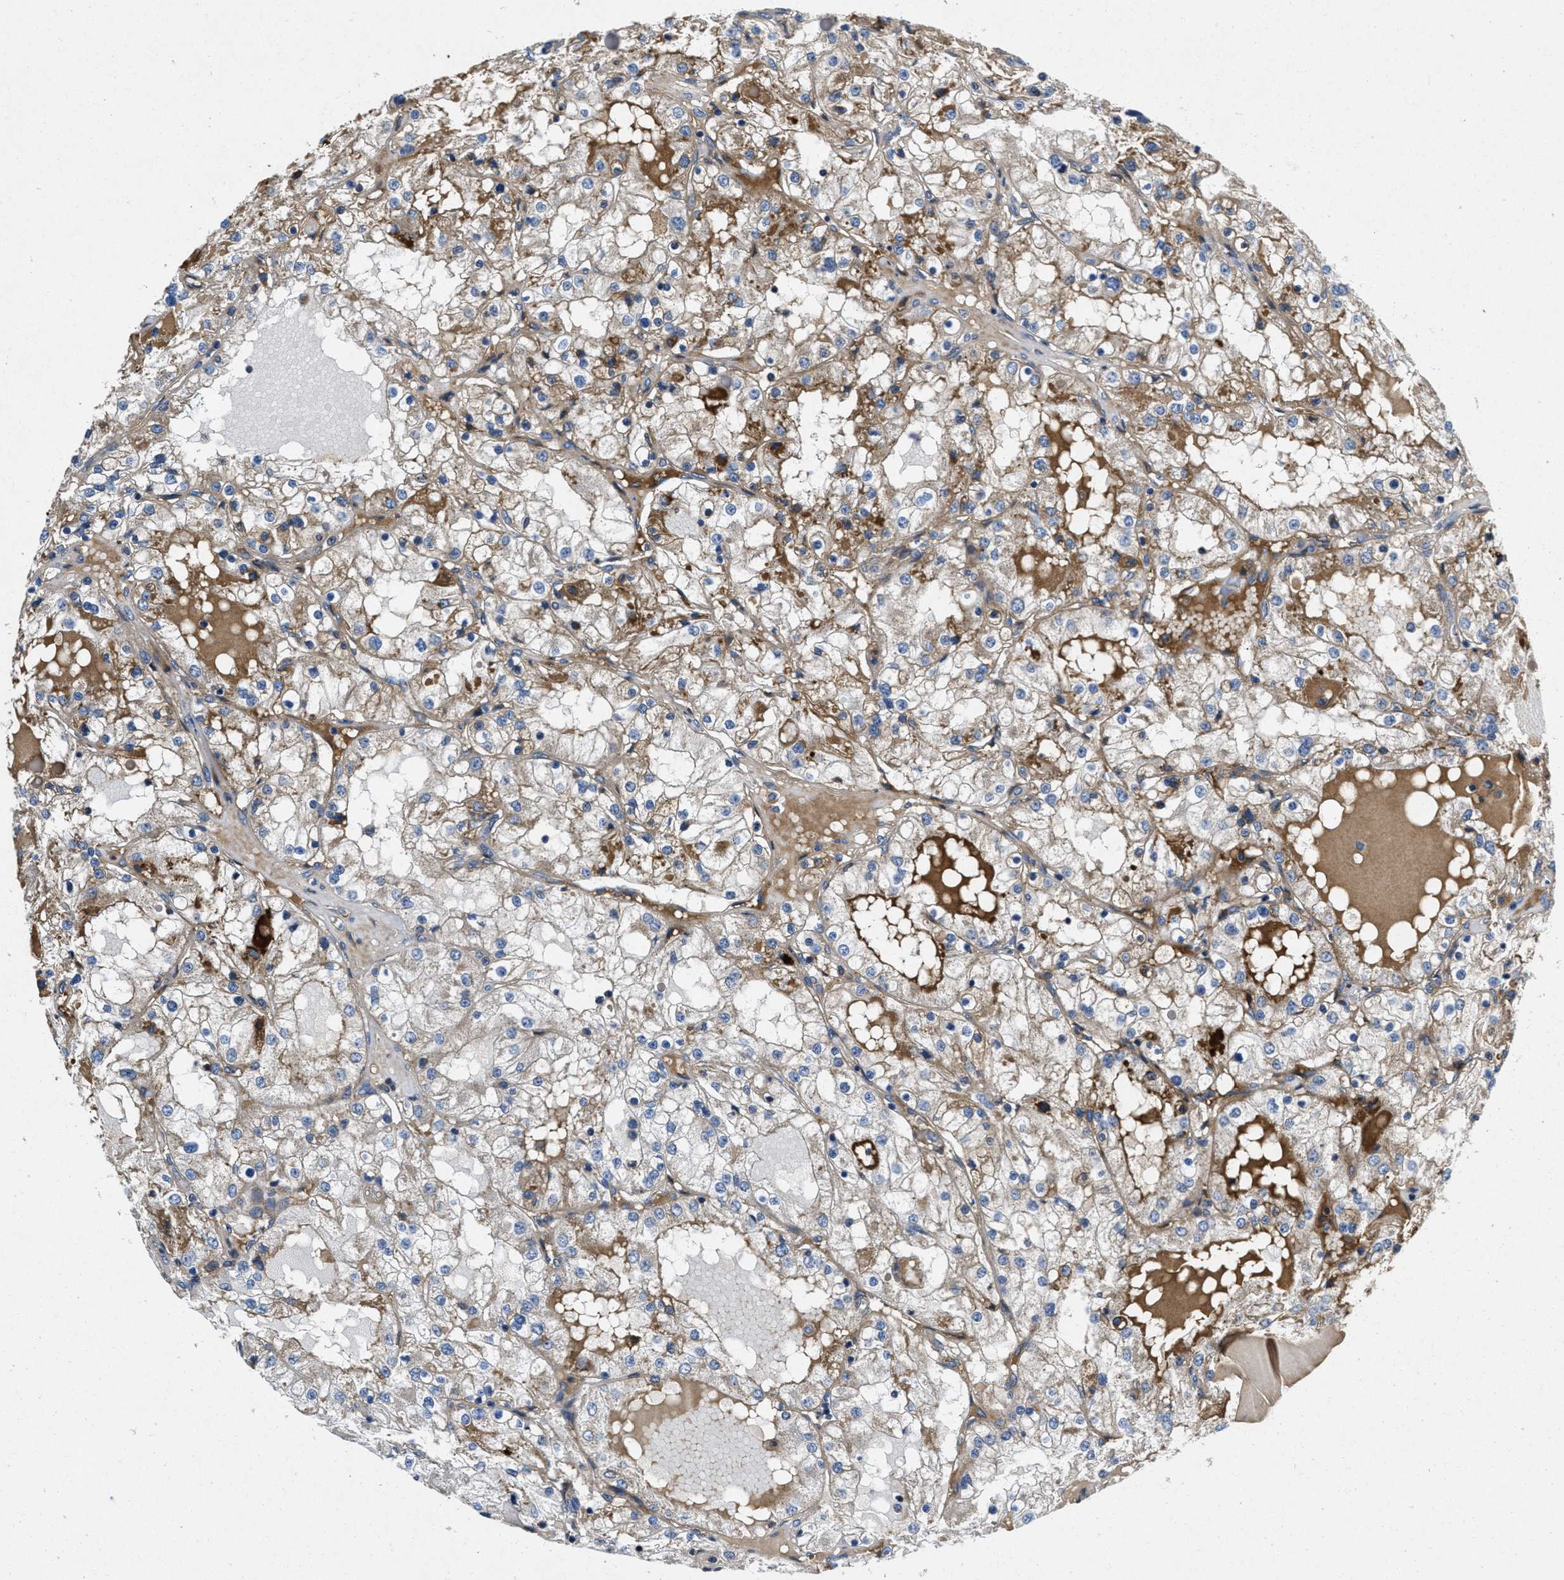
{"staining": {"intensity": "moderate", "quantity": "<25%", "location": "cytoplasmic/membranous"}, "tissue": "renal cancer", "cell_type": "Tumor cells", "image_type": "cancer", "snomed": [{"axis": "morphology", "description": "Adenocarcinoma, NOS"}, {"axis": "topography", "description": "Kidney"}], "caption": "A brown stain highlights moderate cytoplasmic/membranous staining of a protein in renal cancer (adenocarcinoma) tumor cells.", "gene": "GALK1", "patient": {"sex": "male", "age": 68}}